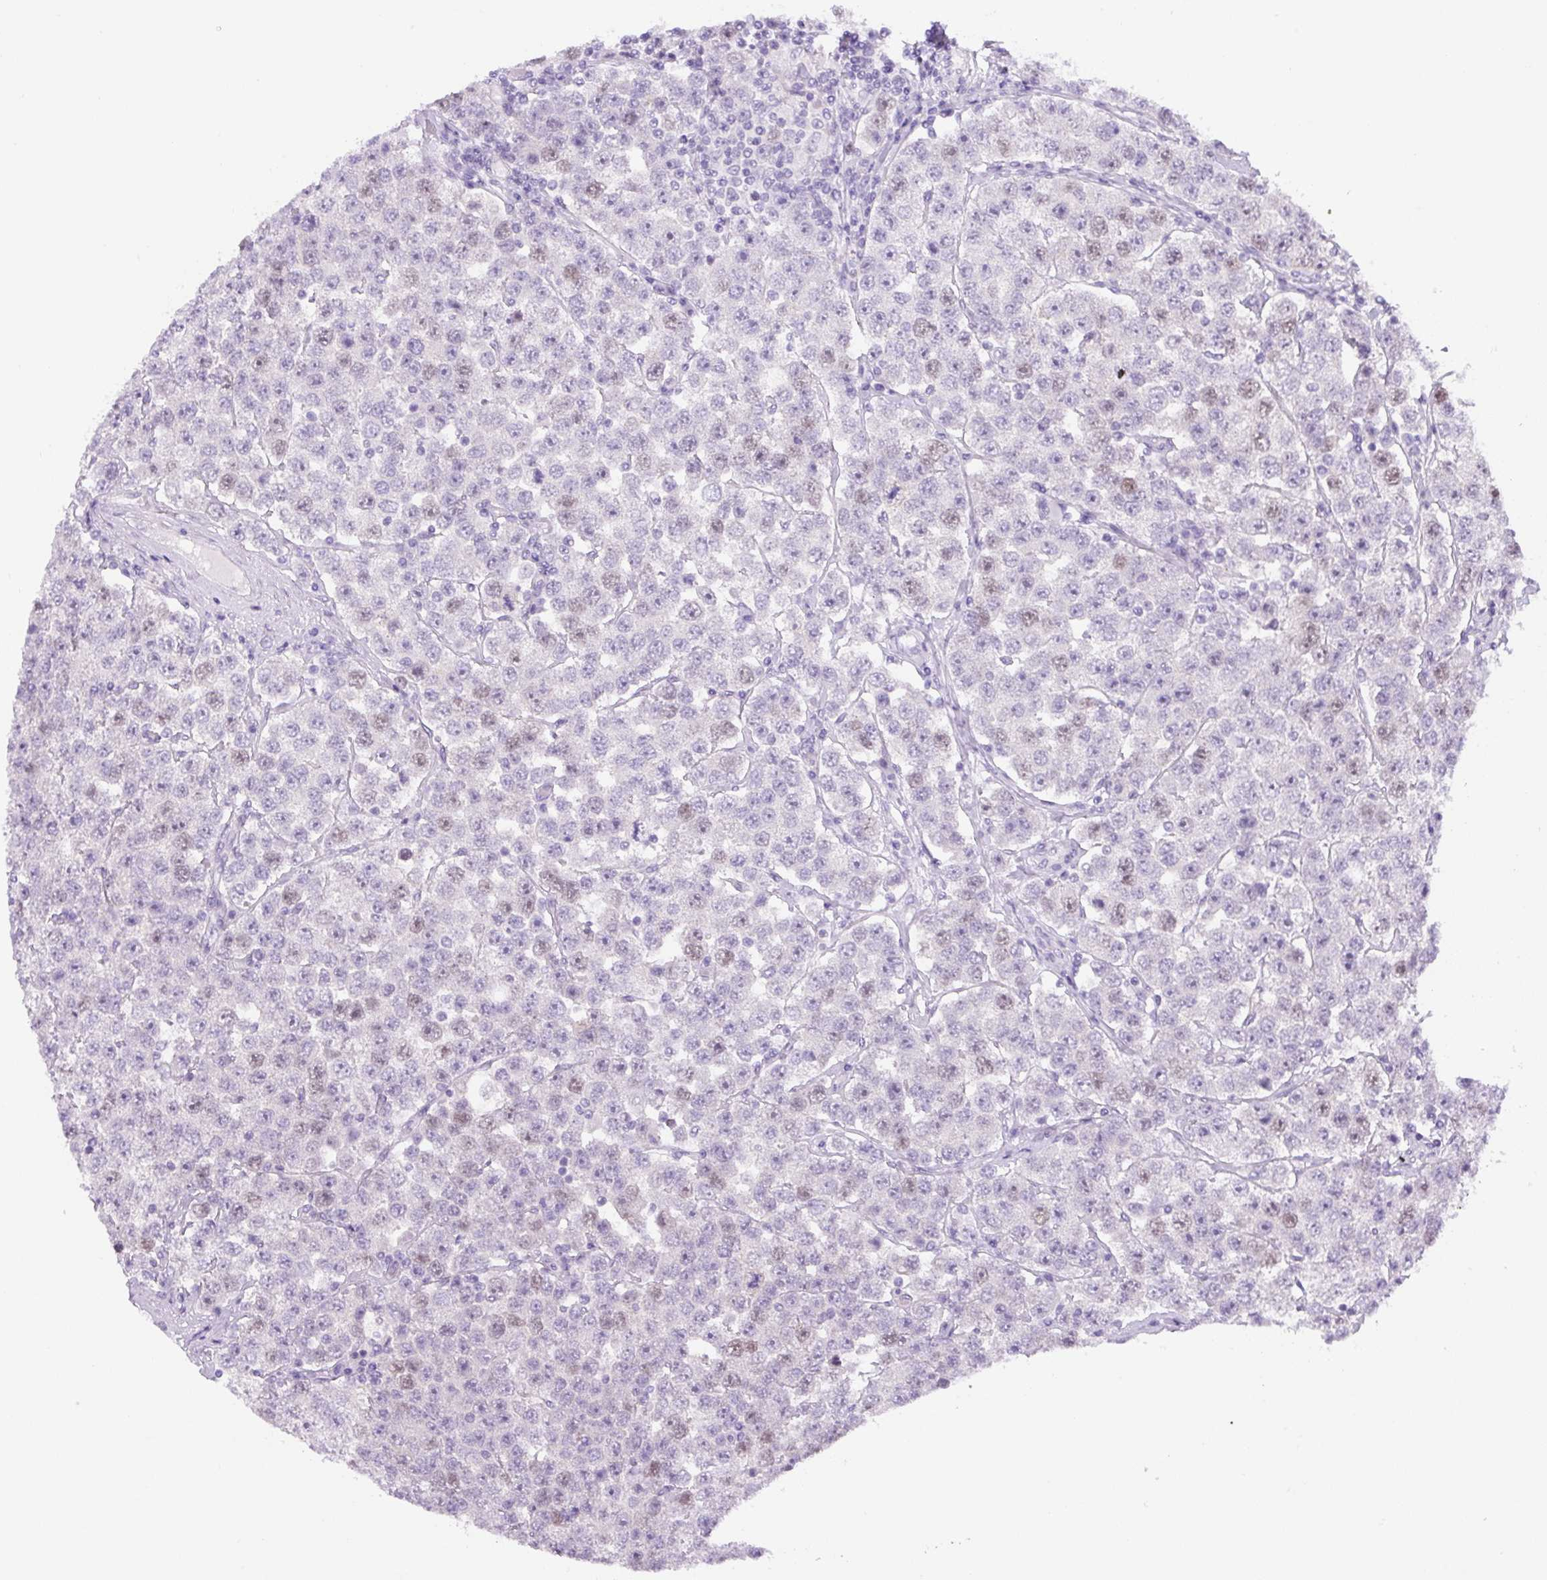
{"staining": {"intensity": "weak", "quantity": "25%-75%", "location": "nuclear"}, "tissue": "testis cancer", "cell_type": "Tumor cells", "image_type": "cancer", "snomed": [{"axis": "morphology", "description": "Seminoma, NOS"}, {"axis": "topography", "description": "Testis"}], "caption": "This image reveals immunohistochemistry (IHC) staining of testis seminoma, with low weak nuclear positivity in approximately 25%-75% of tumor cells.", "gene": "ADAMTS19", "patient": {"sex": "male", "age": 28}}